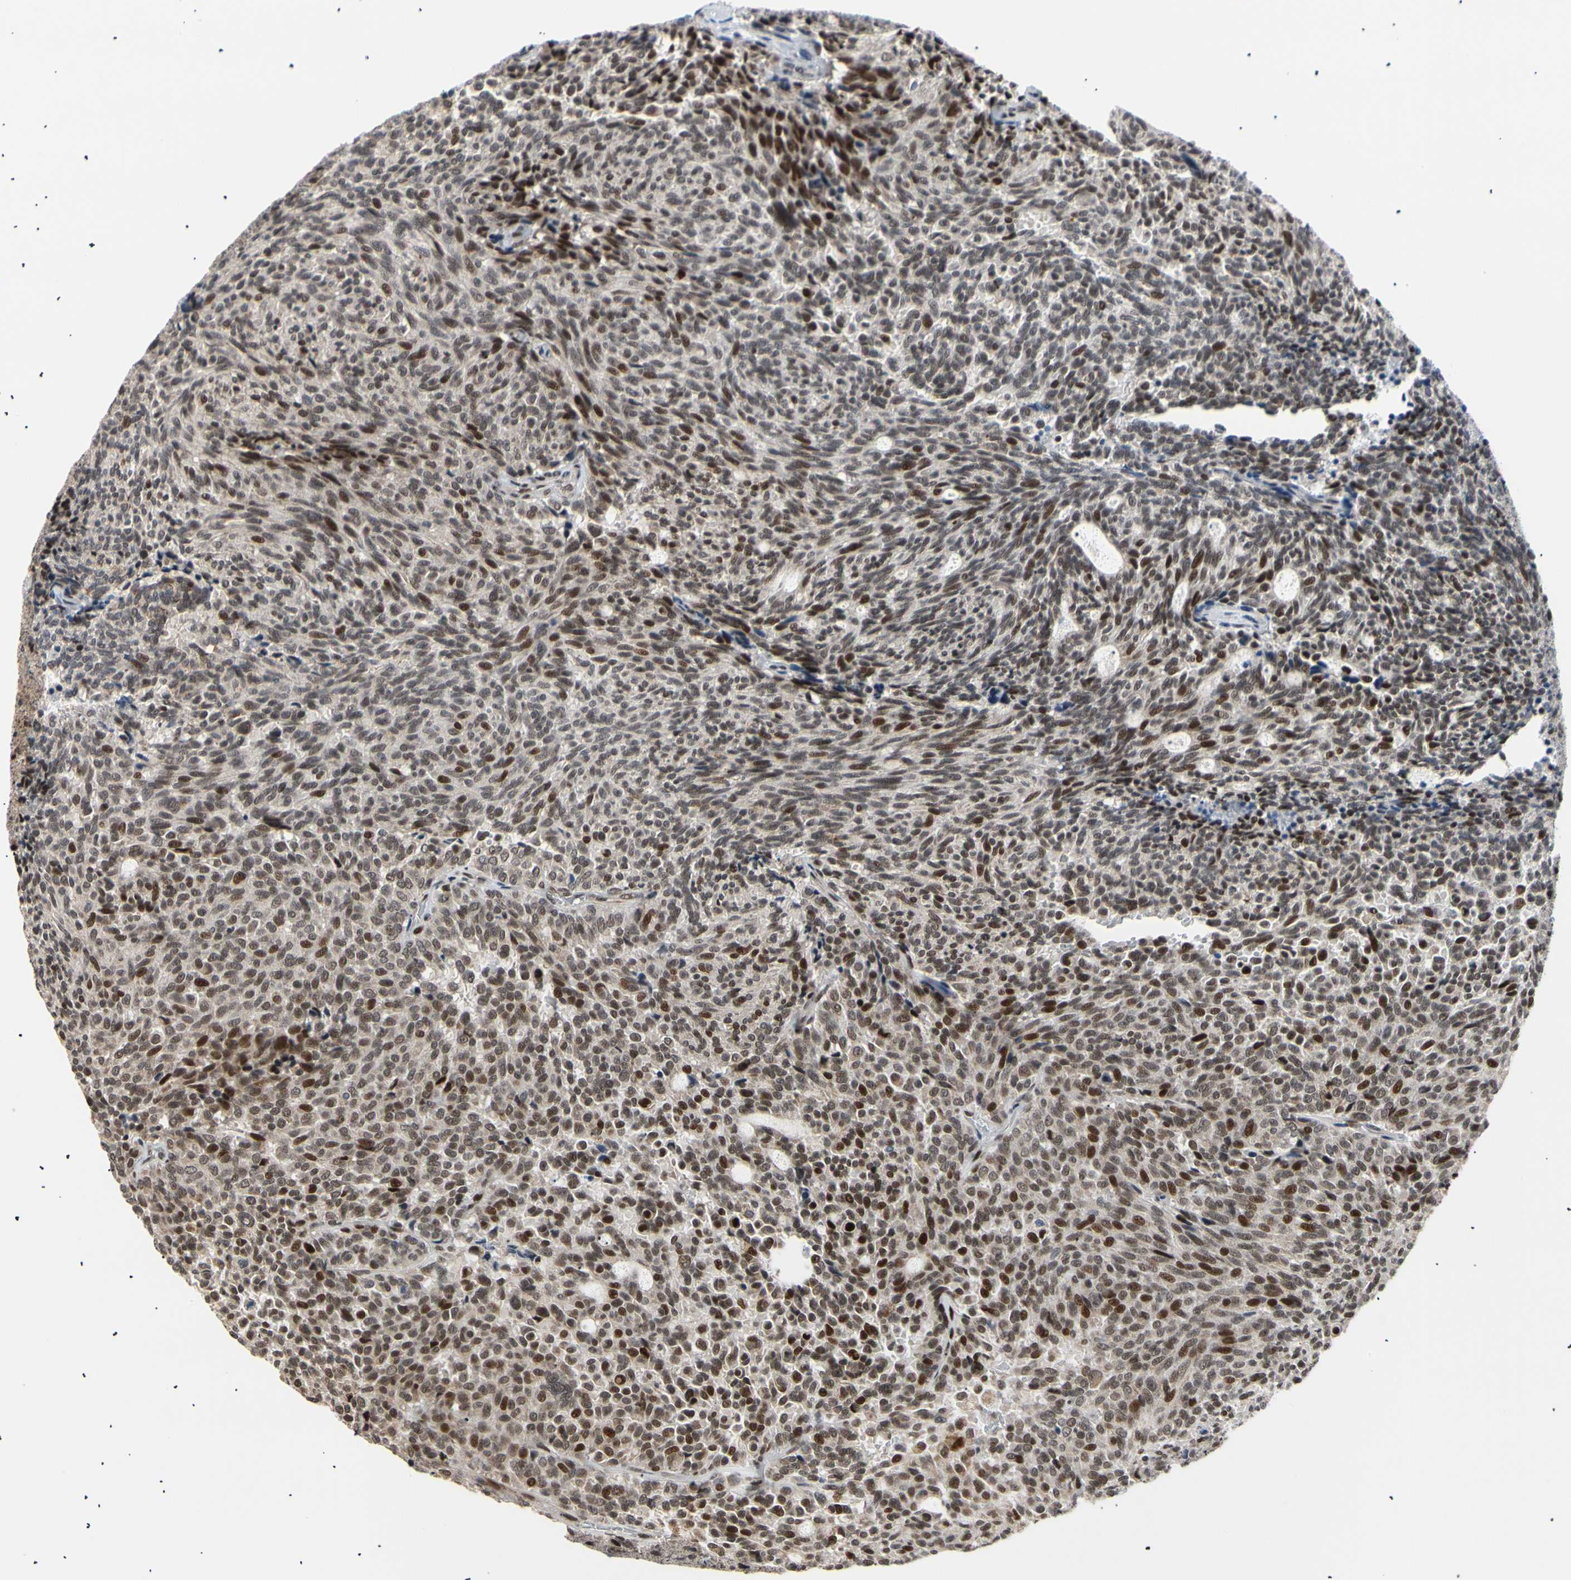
{"staining": {"intensity": "strong", "quantity": "25%-75%", "location": "nuclear"}, "tissue": "carcinoid", "cell_type": "Tumor cells", "image_type": "cancer", "snomed": [{"axis": "morphology", "description": "Carcinoid, malignant, NOS"}, {"axis": "topography", "description": "Pancreas"}], "caption": "Approximately 25%-75% of tumor cells in human malignant carcinoid demonstrate strong nuclear protein staining as visualized by brown immunohistochemical staining.", "gene": "E2F1", "patient": {"sex": "female", "age": 54}}